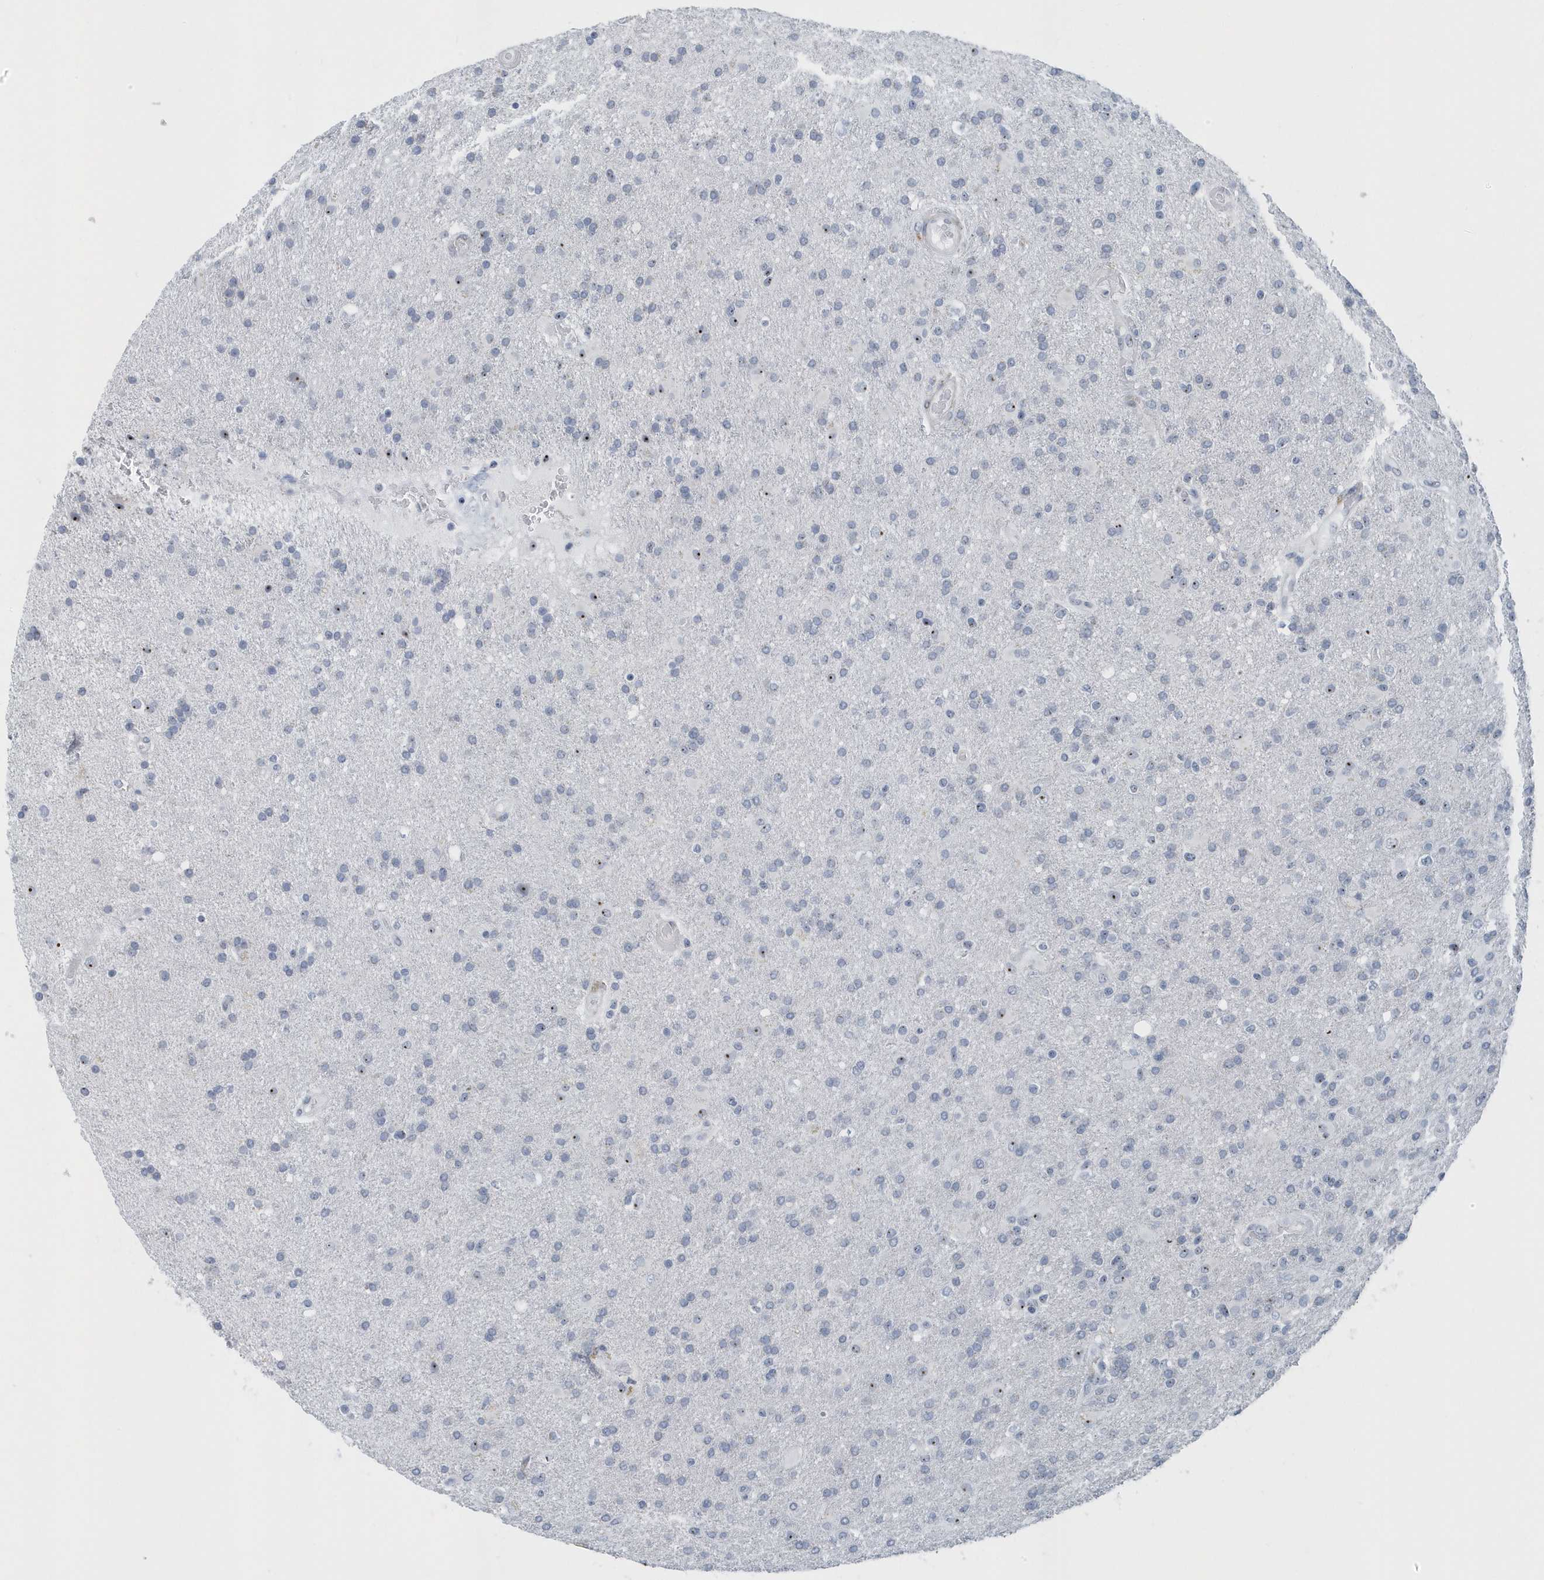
{"staining": {"intensity": "negative", "quantity": "none", "location": "none"}, "tissue": "glioma", "cell_type": "Tumor cells", "image_type": "cancer", "snomed": [{"axis": "morphology", "description": "Glioma, malignant, High grade"}, {"axis": "topography", "description": "Brain"}], "caption": "Protein analysis of malignant glioma (high-grade) reveals no significant expression in tumor cells.", "gene": "RPF2", "patient": {"sex": "male", "age": 72}}